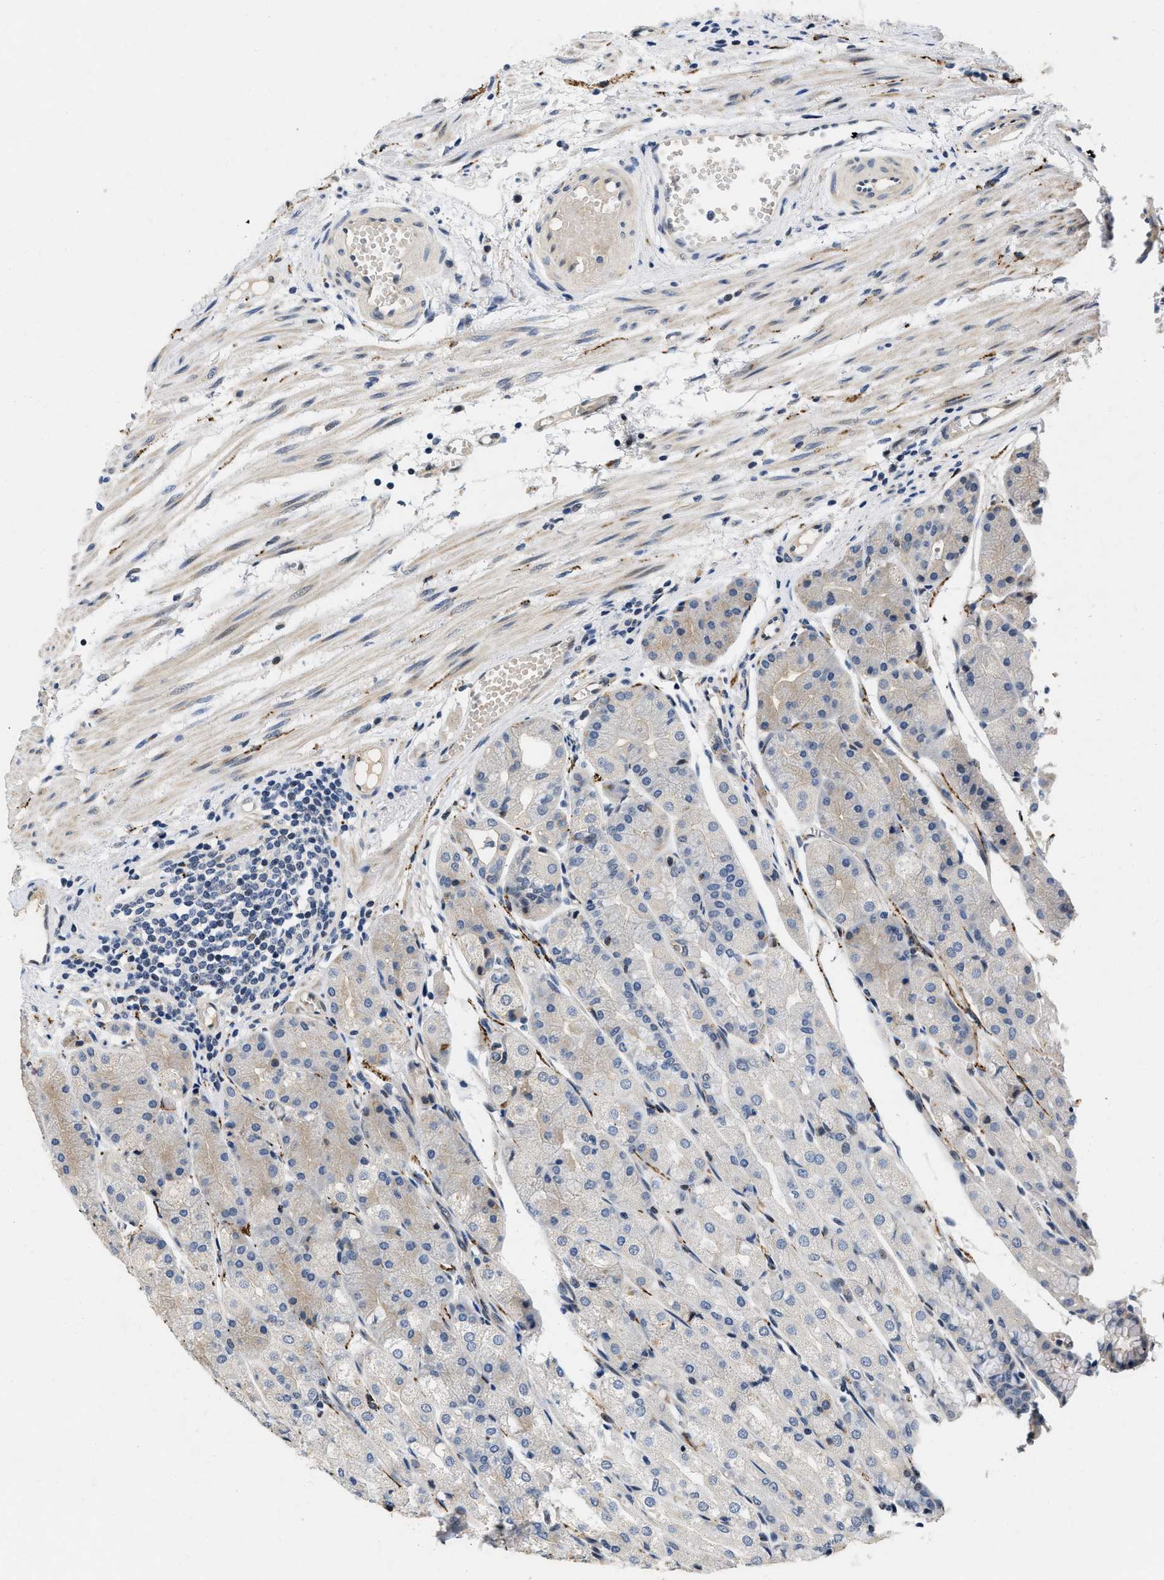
{"staining": {"intensity": "moderate", "quantity": "<25%", "location": "cytoplasmic/membranous"}, "tissue": "stomach", "cell_type": "Glandular cells", "image_type": "normal", "snomed": [{"axis": "morphology", "description": "Normal tissue, NOS"}, {"axis": "topography", "description": "Stomach, upper"}], "caption": "Immunohistochemistry (IHC) of unremarkable human stomach exhibits low levels of moderate cytoplasmic/membranous positivity in about <25% of glandular cells.", "gene": "VIP", "patient": {"sex": "male", "age": 72}}